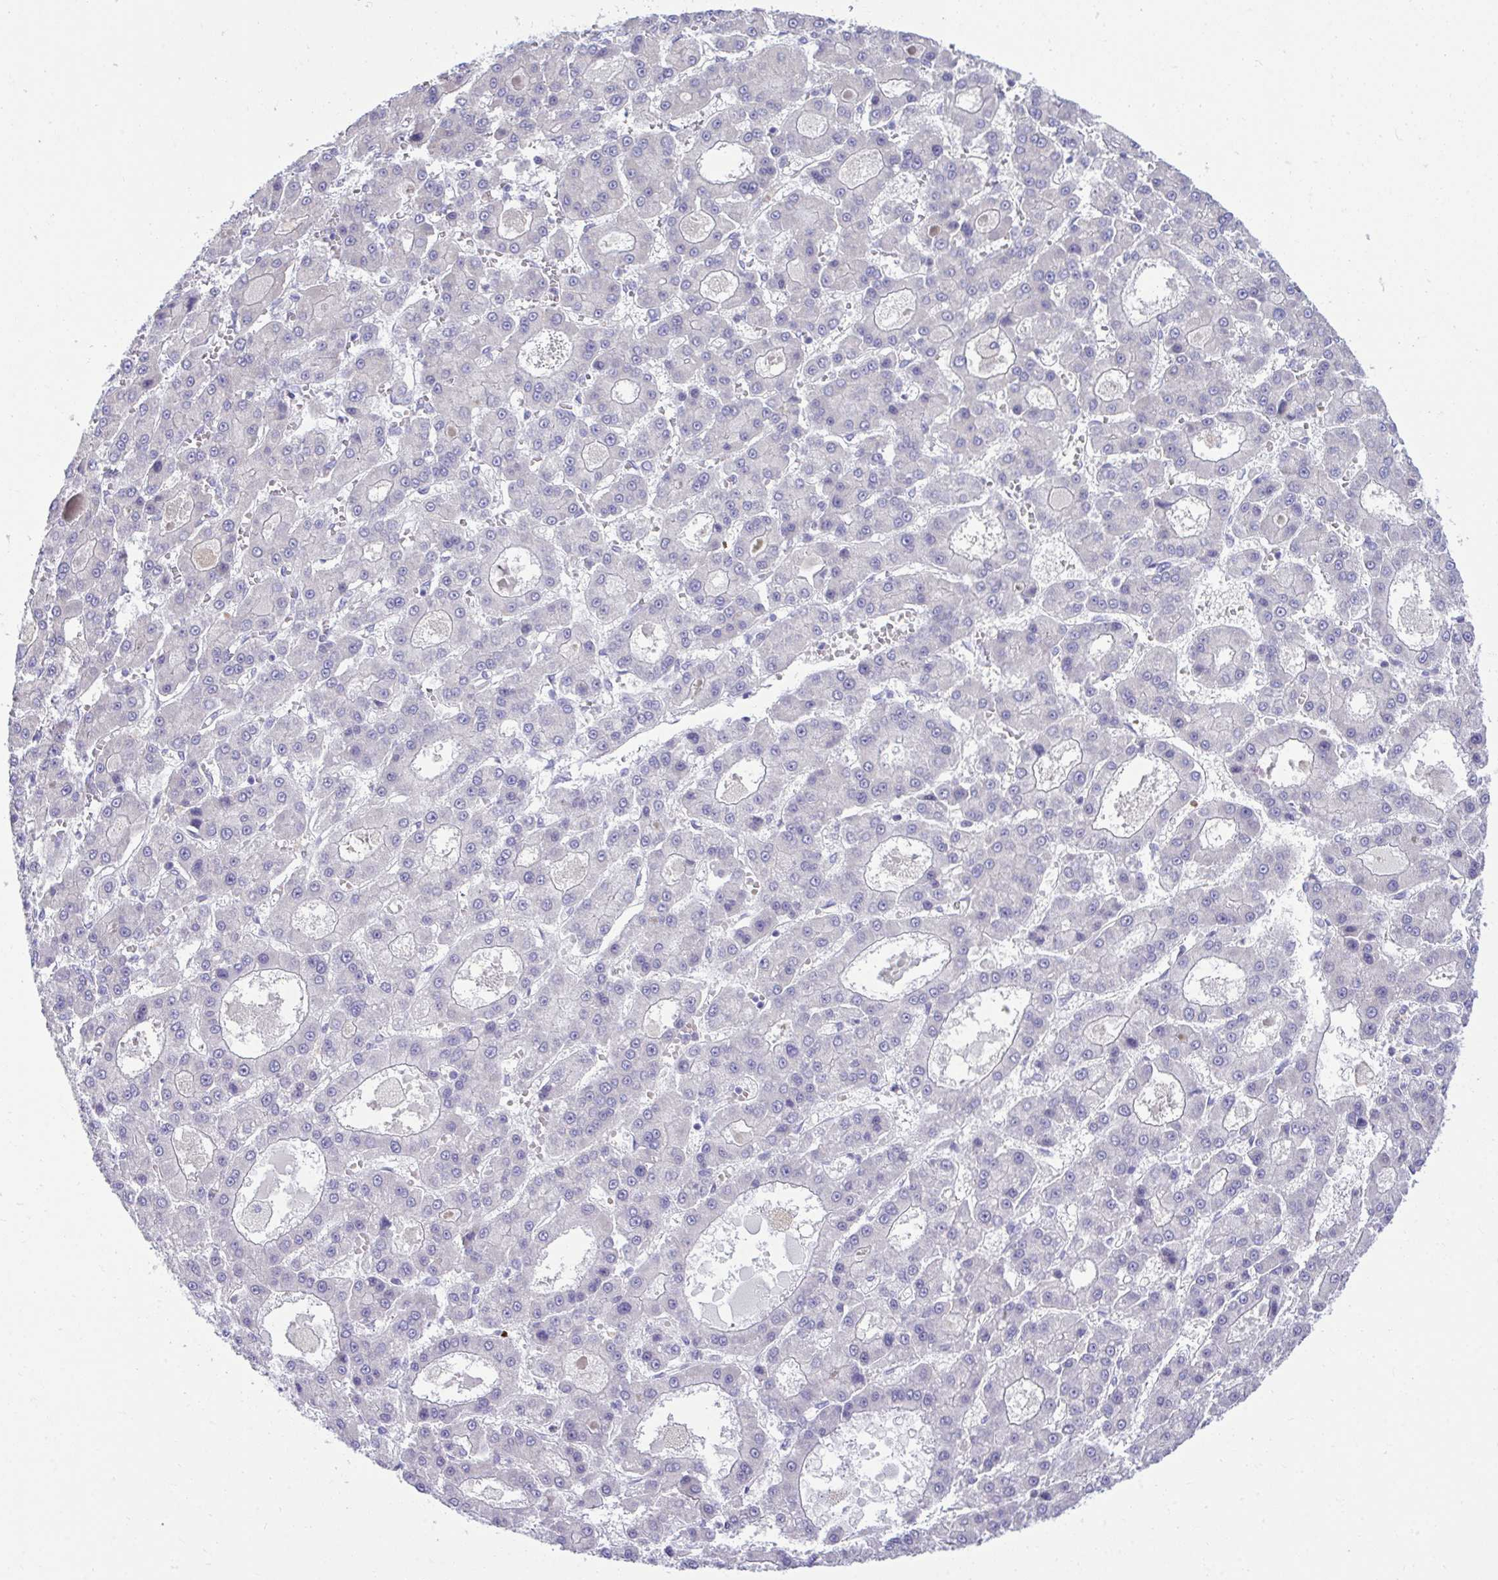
{"staining": {"intensity": "negative", "quantity": "none", "location": "none"}, "tissue": "liver cancer", "cell_type": "Tumor cells", "image_type": "cancer", "snomed": [{"axis": "morphology", "description": "Carcinoma, Hepatocellular, NOS"}, {"axis": "topography", "description": "Liver"}], "caption": "IHC of liver cancer reveals no positivity in tumor cells.", "gene": "PLEKHH1", "patient": {"sex": "male", "age": 70}}